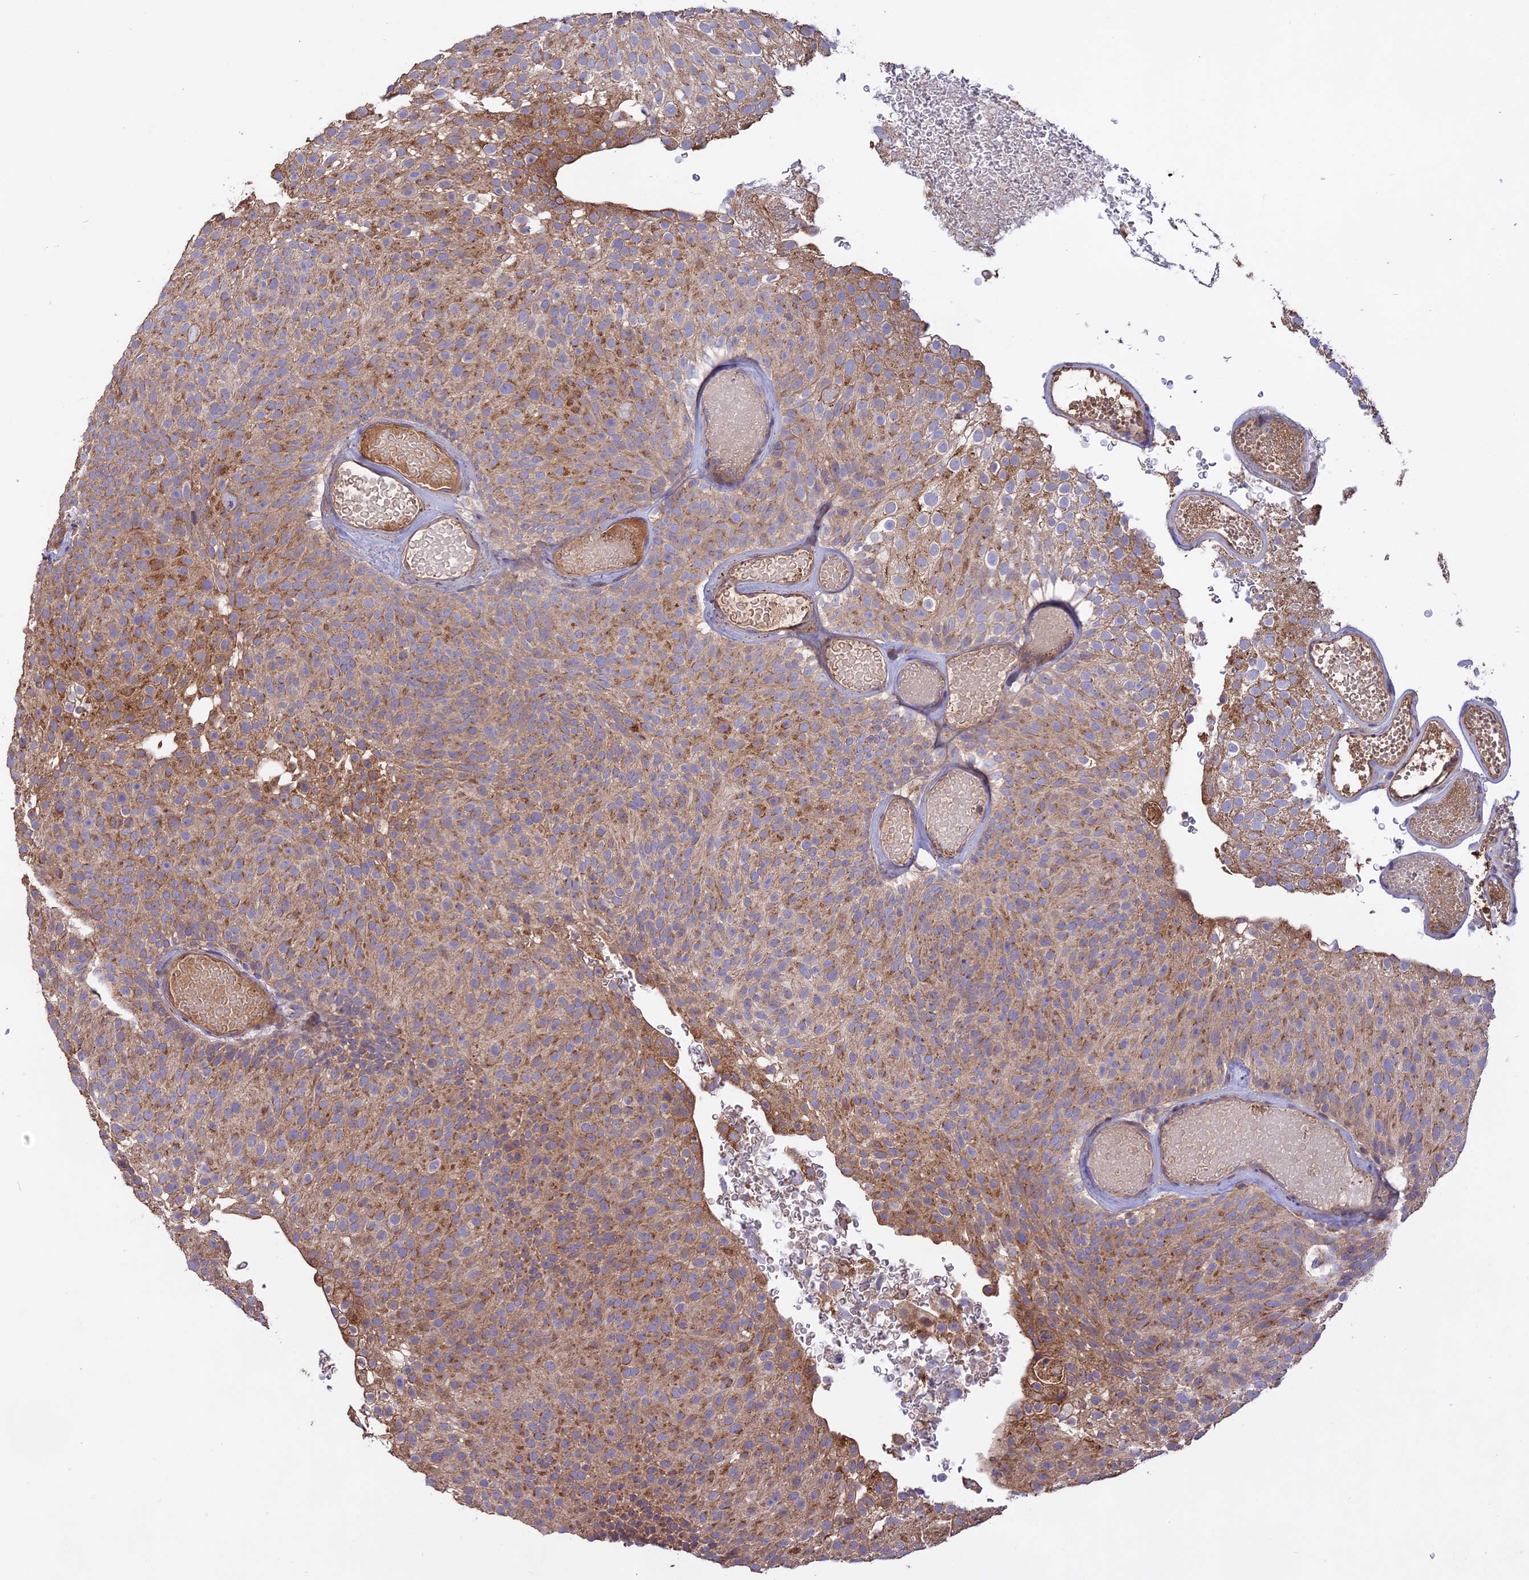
{"staining": {"intensity": "moderate", "quantity": ">75%", "location": "cytoplasmic/membranous"}, "tissue": "urothelial cancer", "cell_type": "Tumor cells", "image_type": "cancer", "snomed": [{"axis": "morphology", "description": "Urothelial carcinoma, Low grade"}, {"axis": "topography", "description": "Urinary bladder"}], "caption": "Tumor cells show medium levels of moderate cytoplasmic/membranous staining in approximately >75% of cells in urothelial carcinoma (low-grade).", "gene": "NUDT8", "patient": {"sex": "male", "age": 78}}